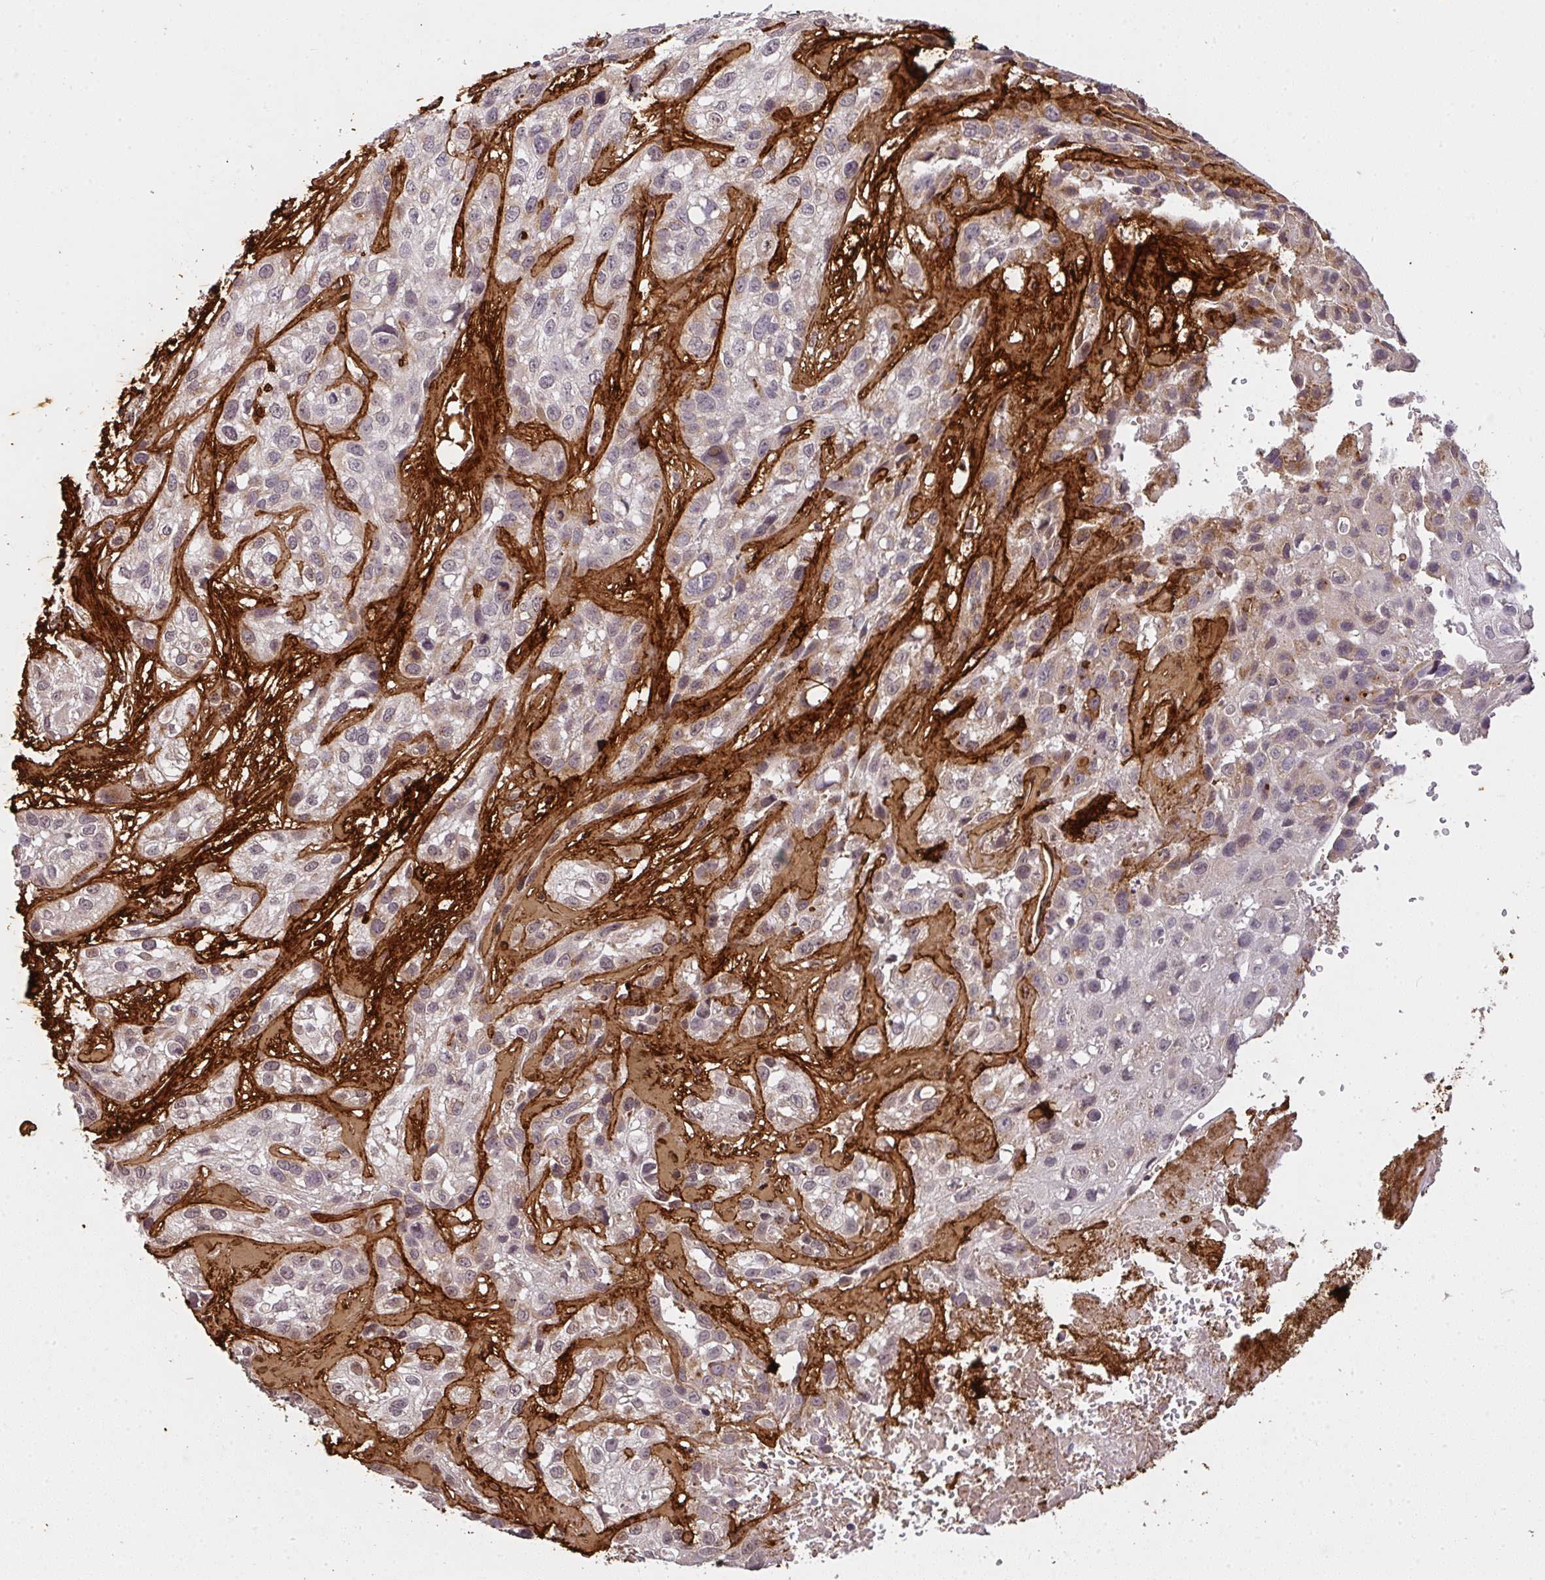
{"staining": {"intensity": "negative", "quantity": "none", "location": "none"}, "tissue": "skin cancer", "cell_type": "Tumor cells", "image_type": "cancer", "snomed": [{"axis": "morphology", "description": "Squamous cell carcinoma, NOS"}, {"axis": "topography", "description": "Skin"}], "caption": "High magnification brightfield microscopy of squamous cell carcinoma (skin) stained with DAB (3,3'-diaminobenzidine) (brown) and counterstained with hematoxylin (blue): tumor cells show no significant staining.", "gene": "COL3A1", "patient": {"sex": "male", "age": 82}}